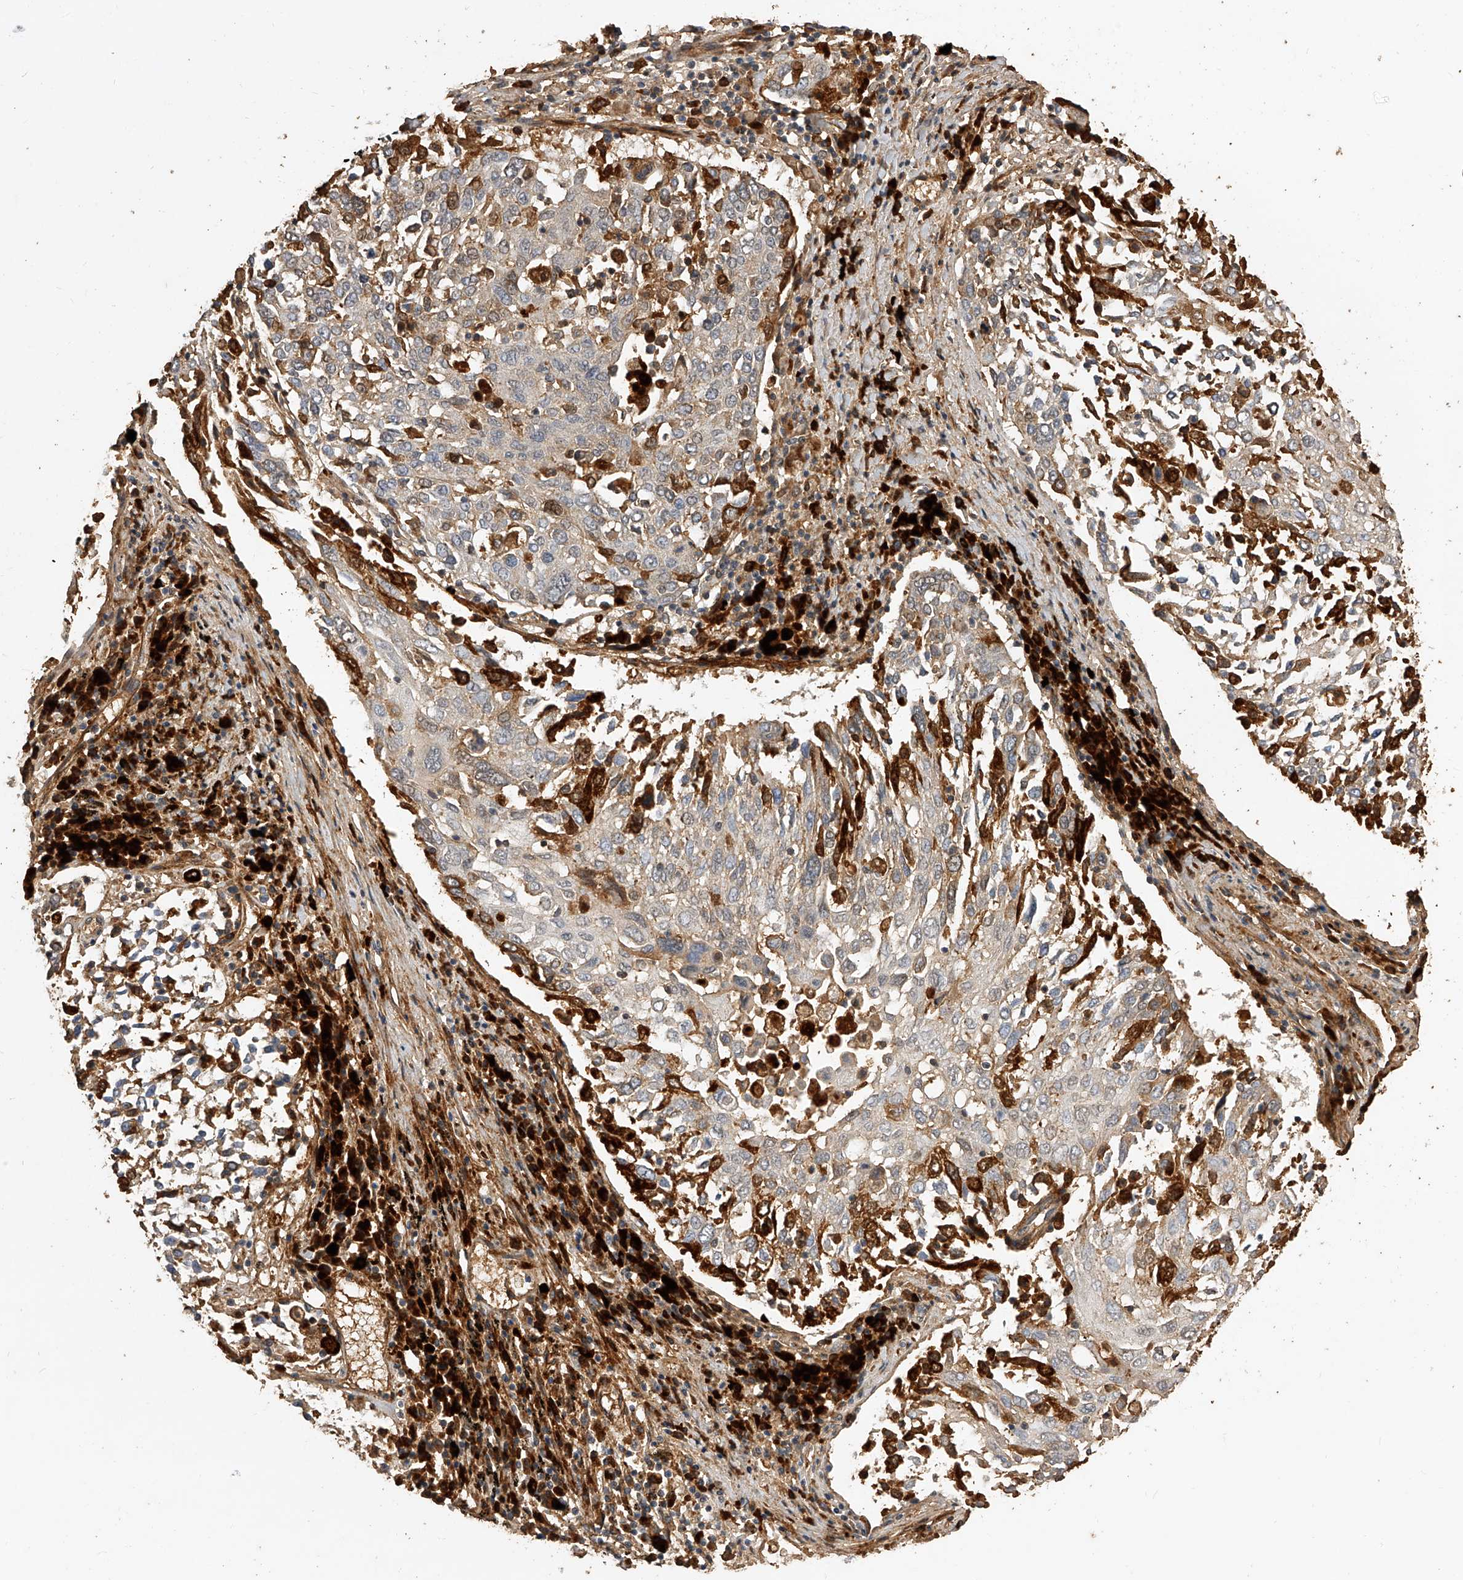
{"staining": {"intensity": "moderate", "quantity": "<25%", "location": "cytoplasmic/membranous"}, "tissue": "lung cancer", "cell_type": "Tumor cells", "image_type": "cancer", "snomed": [{"axis": "morphology", "description": "Squamous cell carcinoma, NOS"}, {"axis": "topography", "description": "Lung"}], "caption": "Human lung cancer stained for a protein (brown) exhibits moderate cytoplasmic/membranous positive positivity in approximately <25% of tumor cells.", "gene": "CFAP410", "patient": {"sex": "male", "age": 65}}